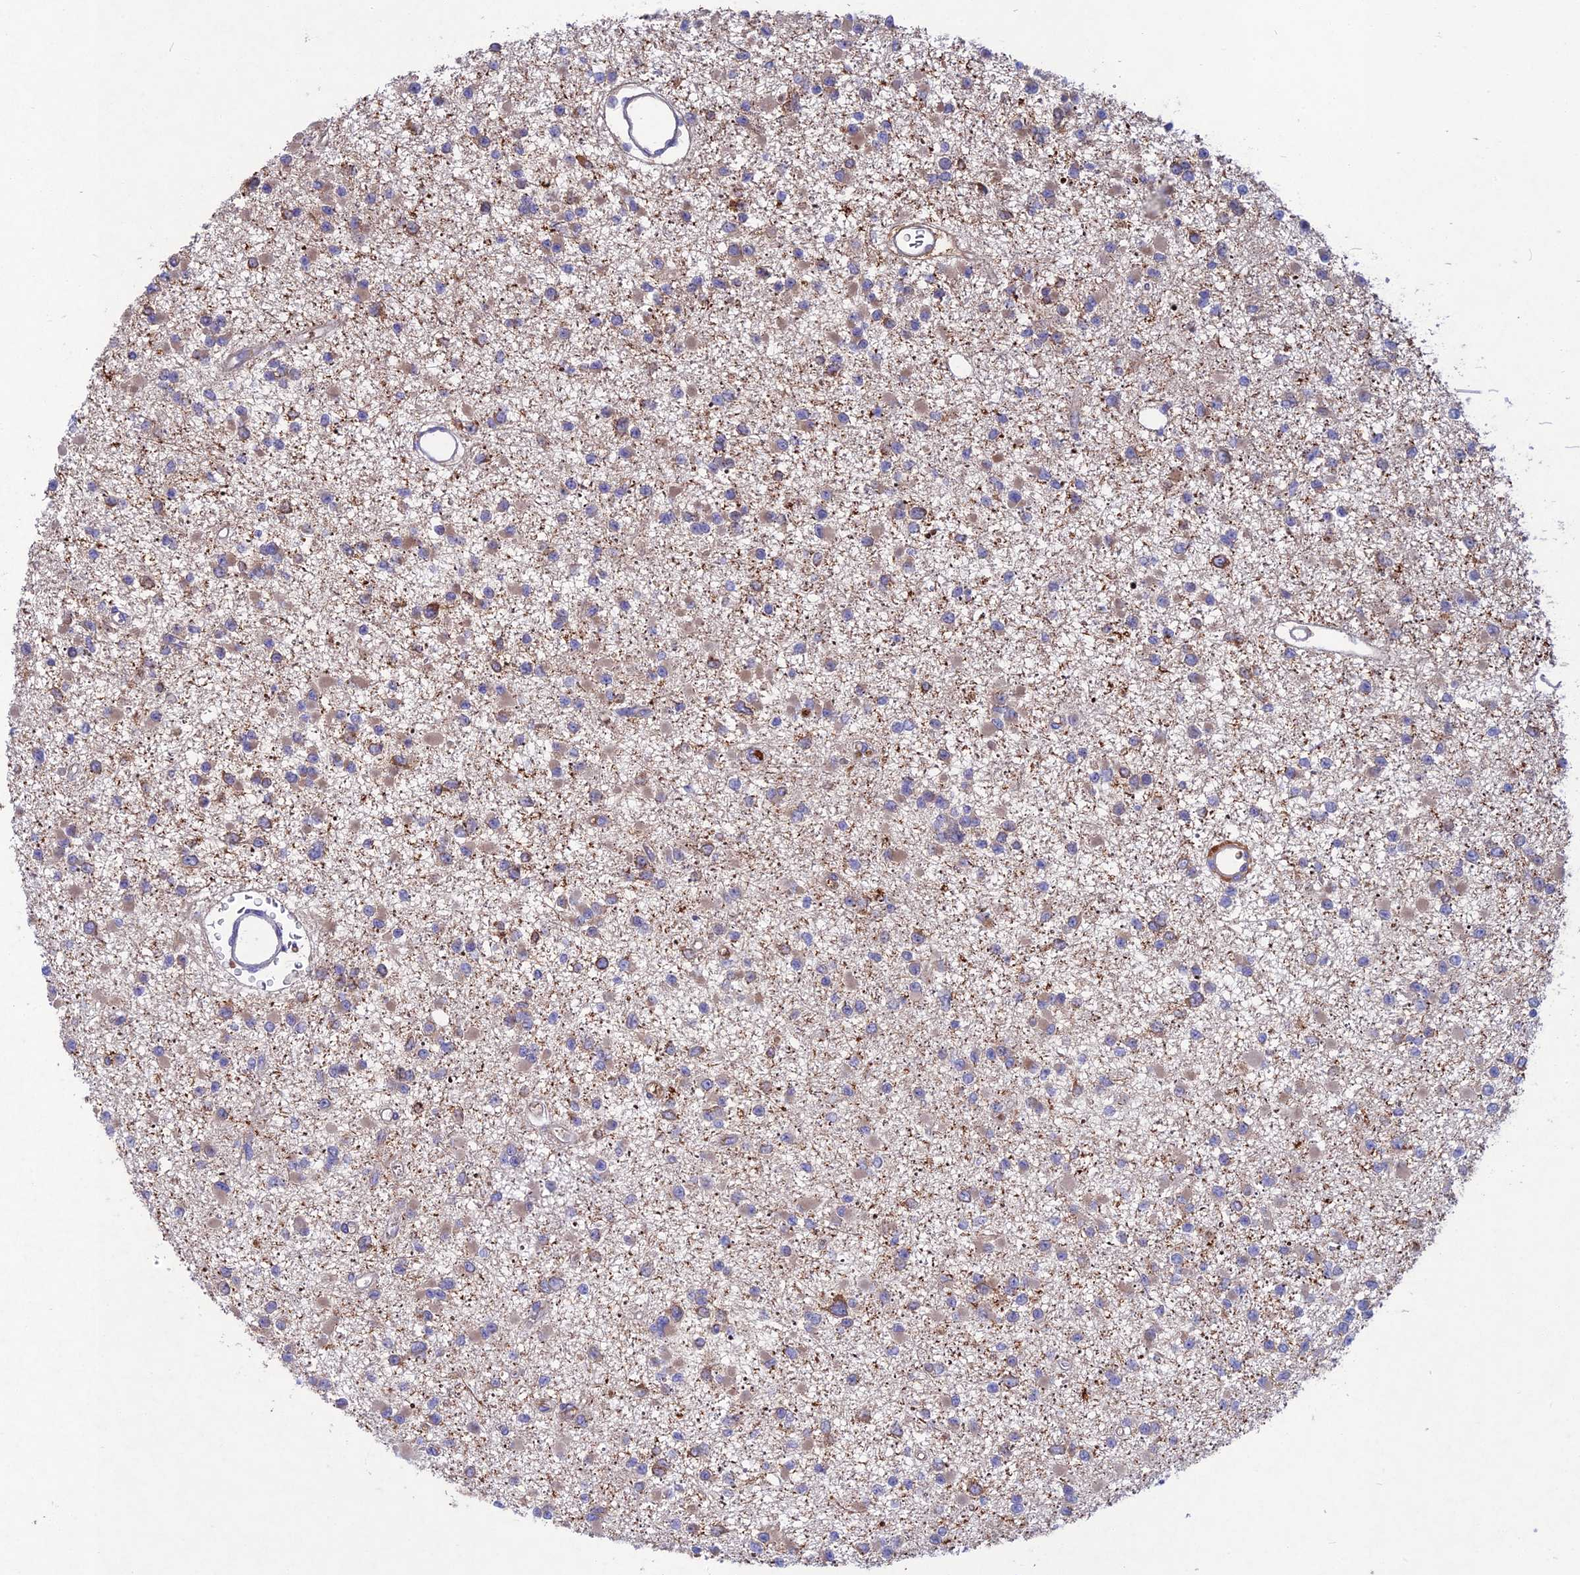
{"staining": {"intensity": "weak", "quantity": "25%-75%", "location": "cytoplasmic/membranous"}, "tissue": "glioma", "cell_type": "Tumor cells", "image_type": "cancer", "snomed": [{"axis": "morphology", "description": "Glioma, malignant, Low grade"}, {"axis": "topography", "description": "Brain"}], "caption": "There is low levels of weak cytoplasmic/membranous expression in tumor cells of malignant glioma (low-grade), as demonstrated by immunohistochemical staining (brown color).", "gene": "SNAP91", "patient": {"sex": "female", "age": 22}}